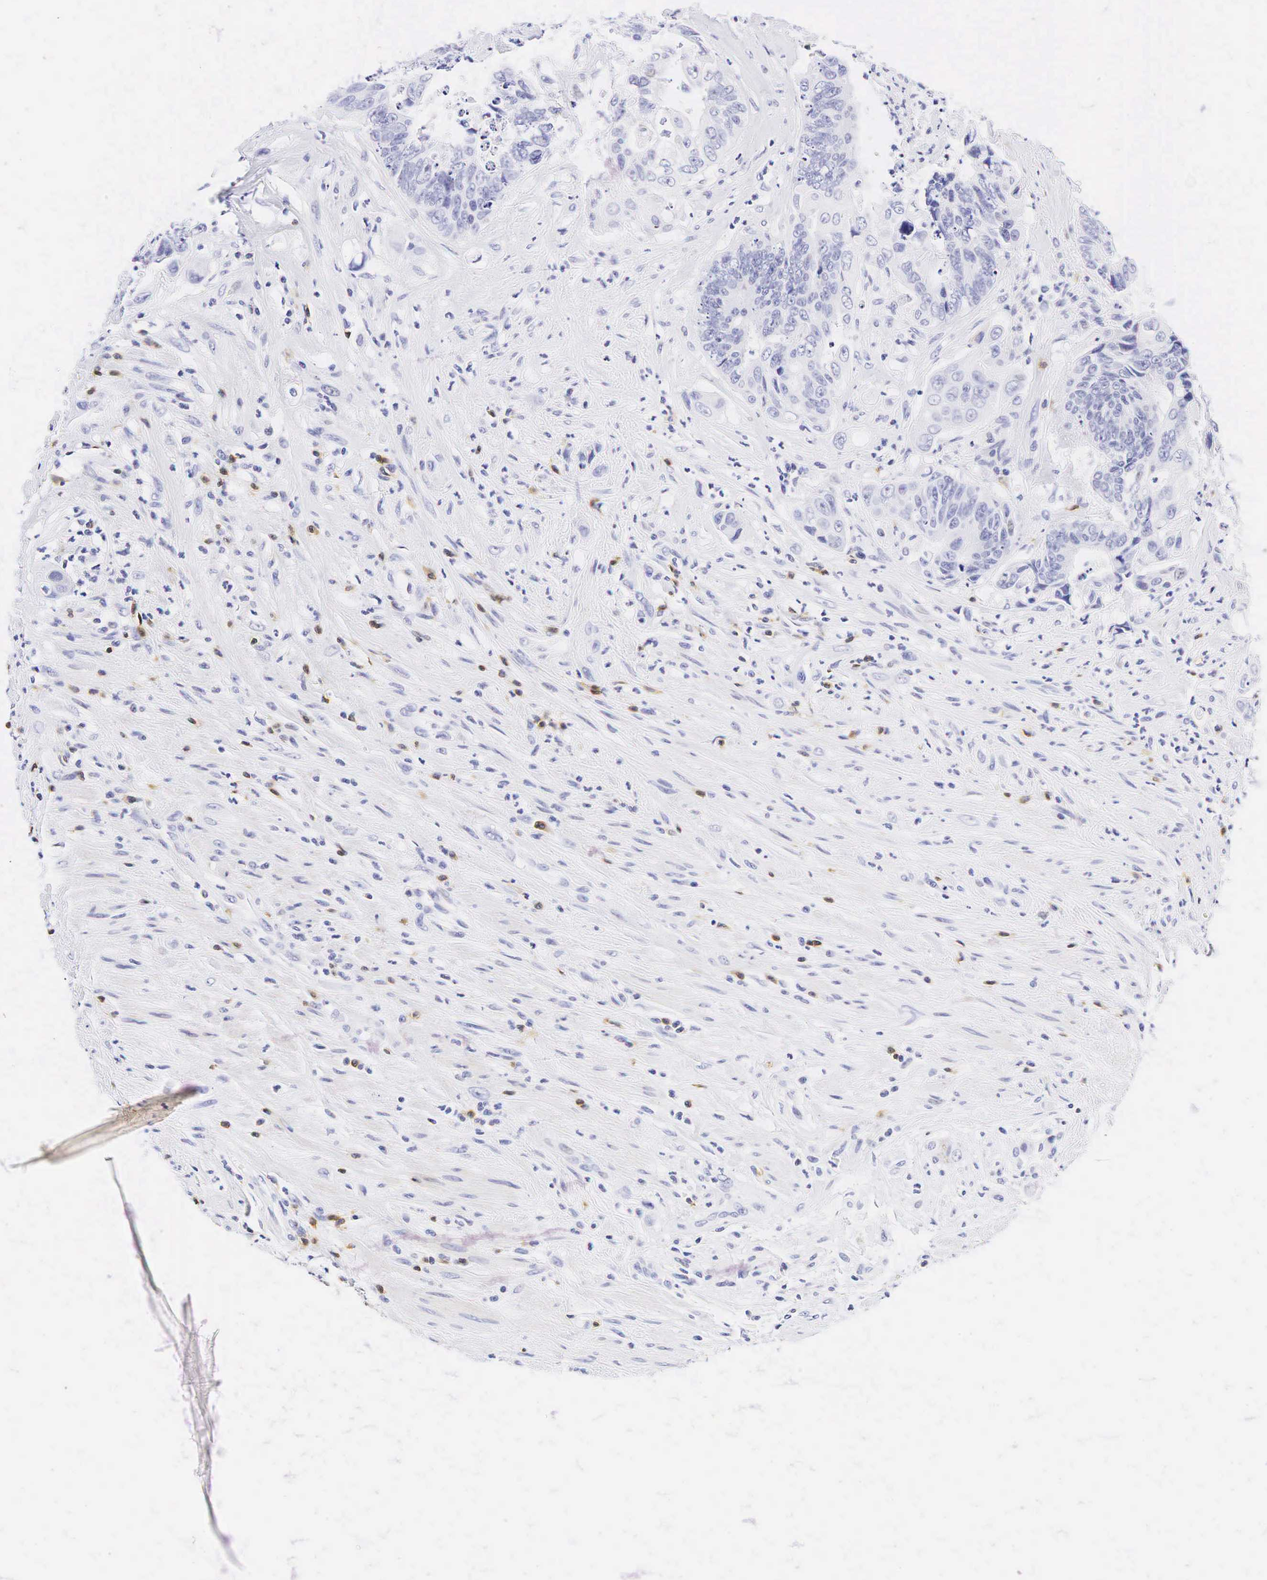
{"staining": {"intensity": "negative", "quantity": "none", "location": "none"}, "tissue": "colorectal cancer", "cell_type": "Tumor cells", "image_type": "cancer", "snomed": [{"axis": "morphology", "description": "Adenocarcinoma, NOS"}, {"axis": "topography", "description": "Rectum"}], "caption": "Tumor cells show no significant protein positivity in colorectal cancer (adenocarcinoma).", "gene": "CD3E", "patient": {"sex": "female", "age": 65}}